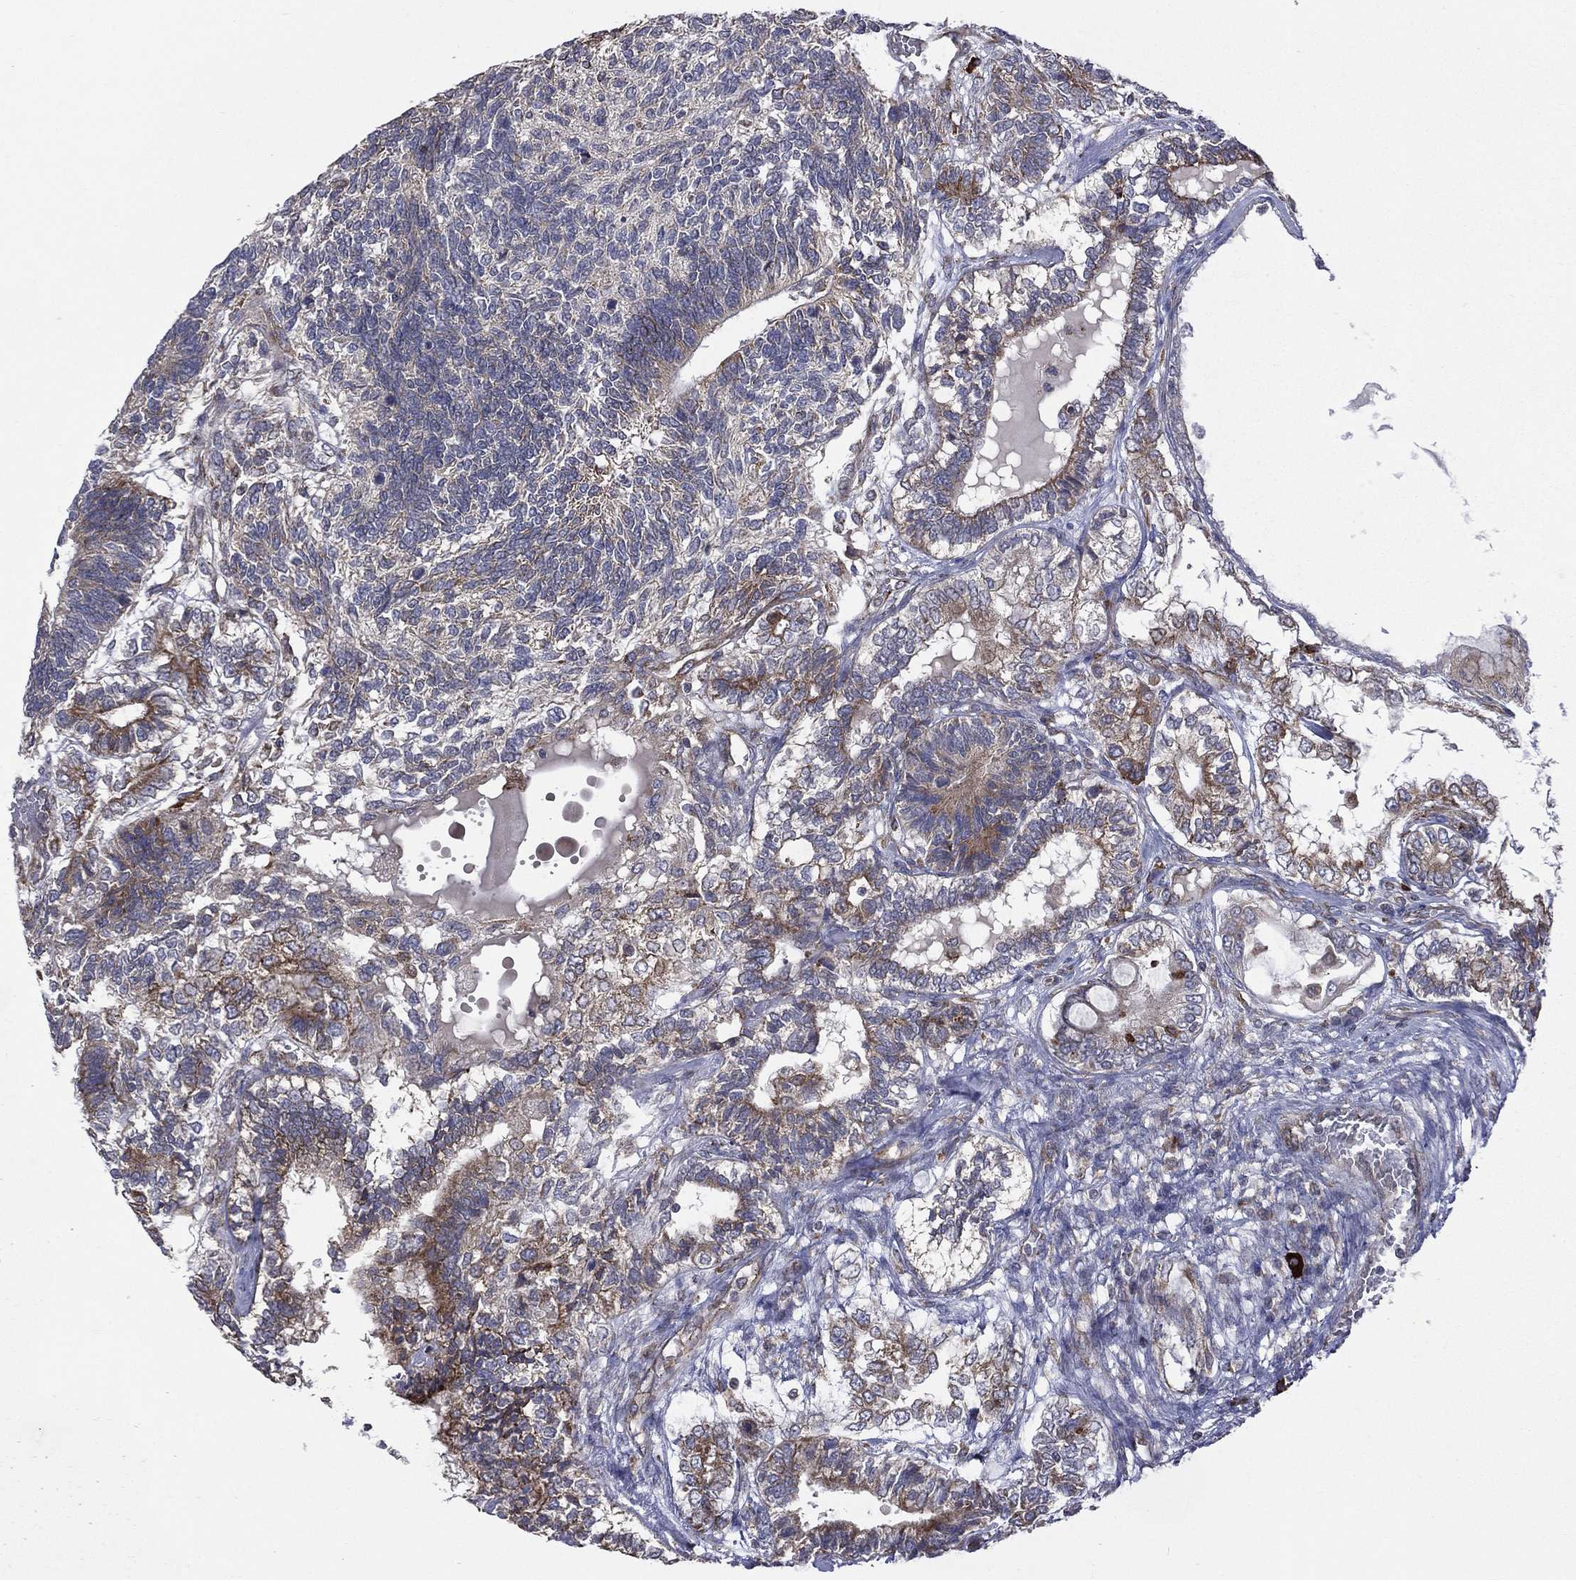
{"staining": {"intensity": "moderate", "quantity": "25%-75%", "location": "cytoplasmic/membranous"}, "tissue": "testis cancer", "cell_type": "Tumor cells", "image_type": "cancer", "snomed": [{"axis": "morphology", "description": "Seminoma, NOS"}, {"axis": "morphology", "description": "Carcinoma, Embryonal, NOS"}, {"axis": "topography", "description": "Testis"}], "caption": "A brown stain labels moderate cytoplasmic/membranous staining of a protein in seminoma (testis) tumor cells.", "gene": "C20orf96", "patient": {"sex": "male", "age": 41}}